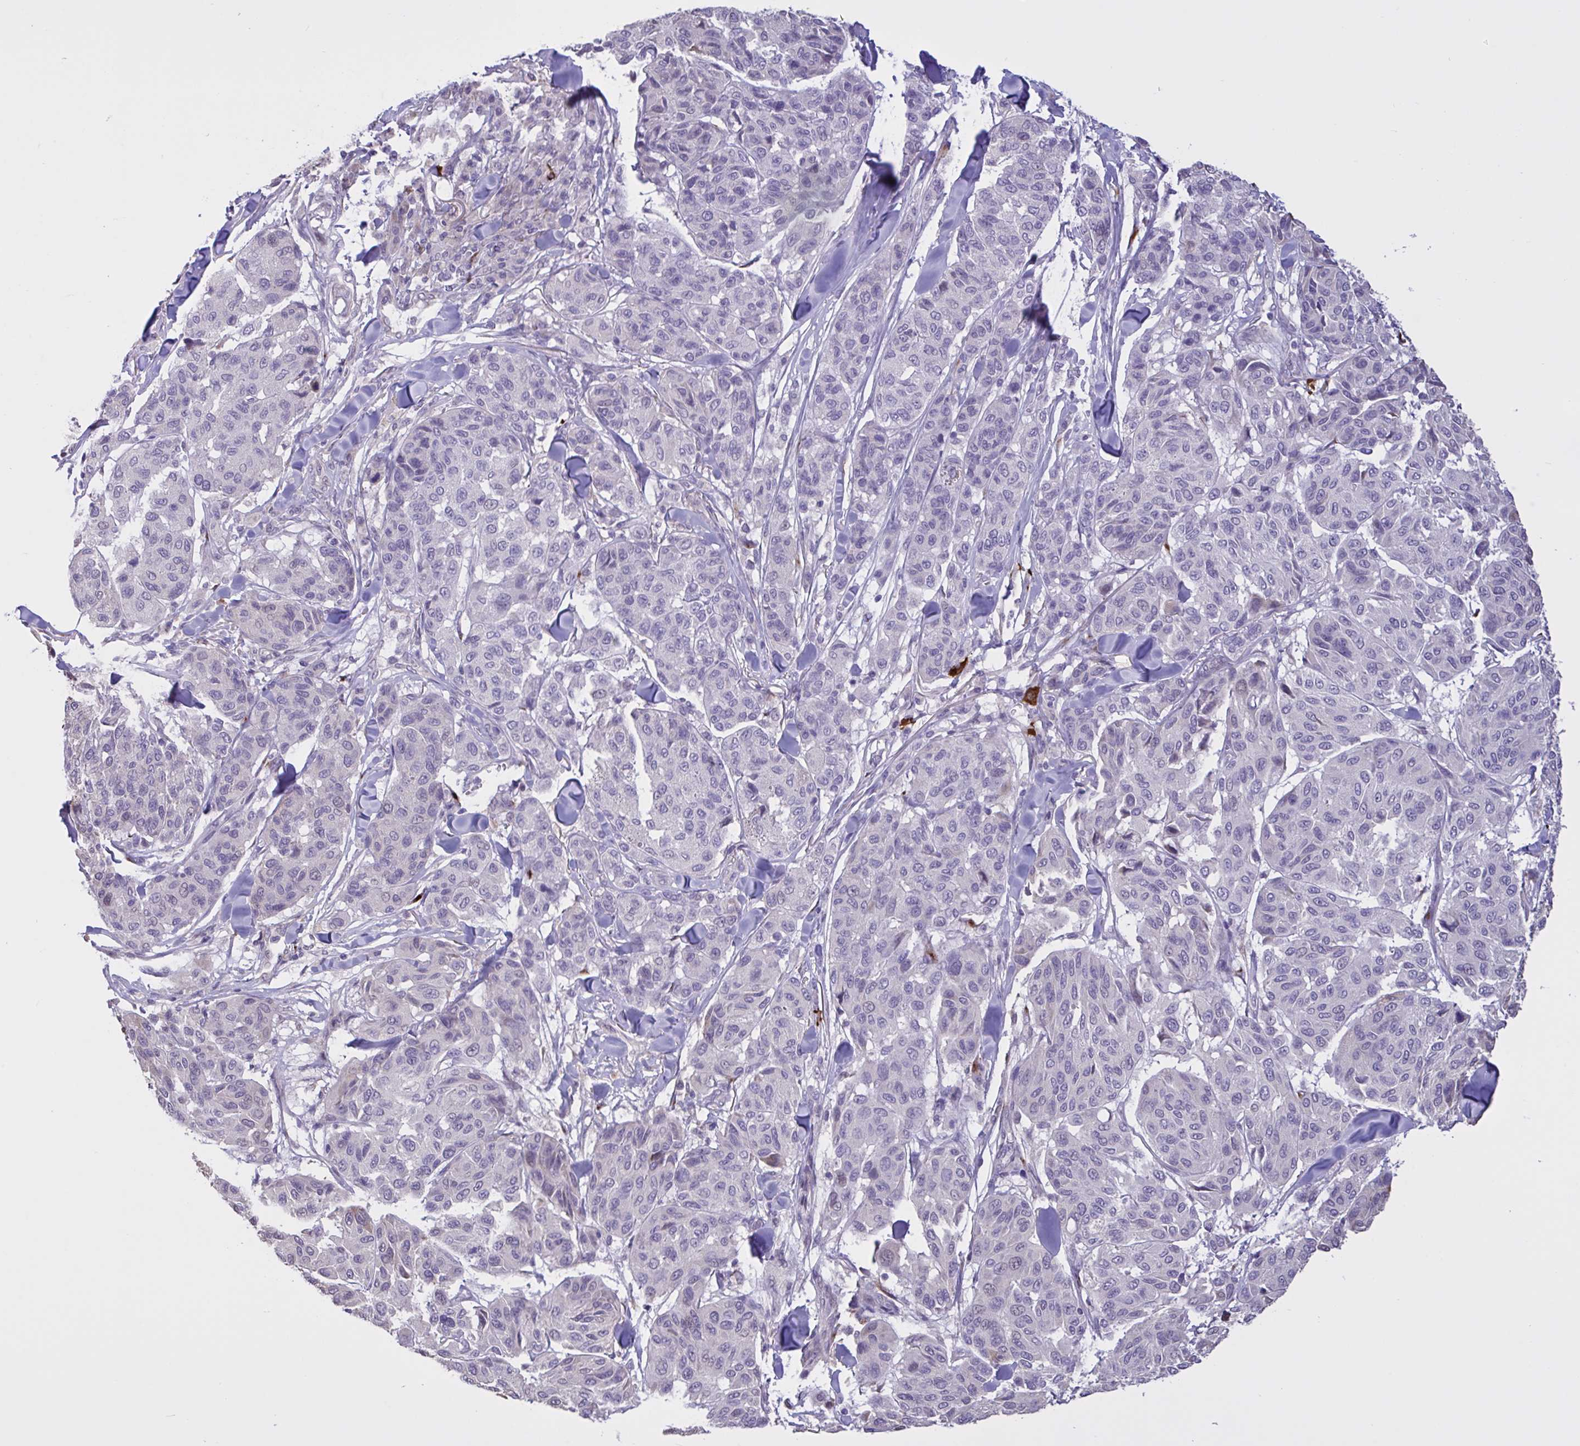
{"staining": {"intensity": "negative", "quantity": "none", "location": "none"}, "tissue": "melanoma", "cell_type": "Tumor cells", "image_type": "cancer", "snomed": [{"axis": "morphology", "description": "Malignant melanoma, NOS"}, {"axis": "topography", "description": "Skin"}], "caption": "Immunohistochemistry micrograph of human melanoma stained for a protein (brown), which demonstrates no positivity in tumor cells.", "gene": "MRGPRX2", "patient": {"sex": "female", "age": 66}}